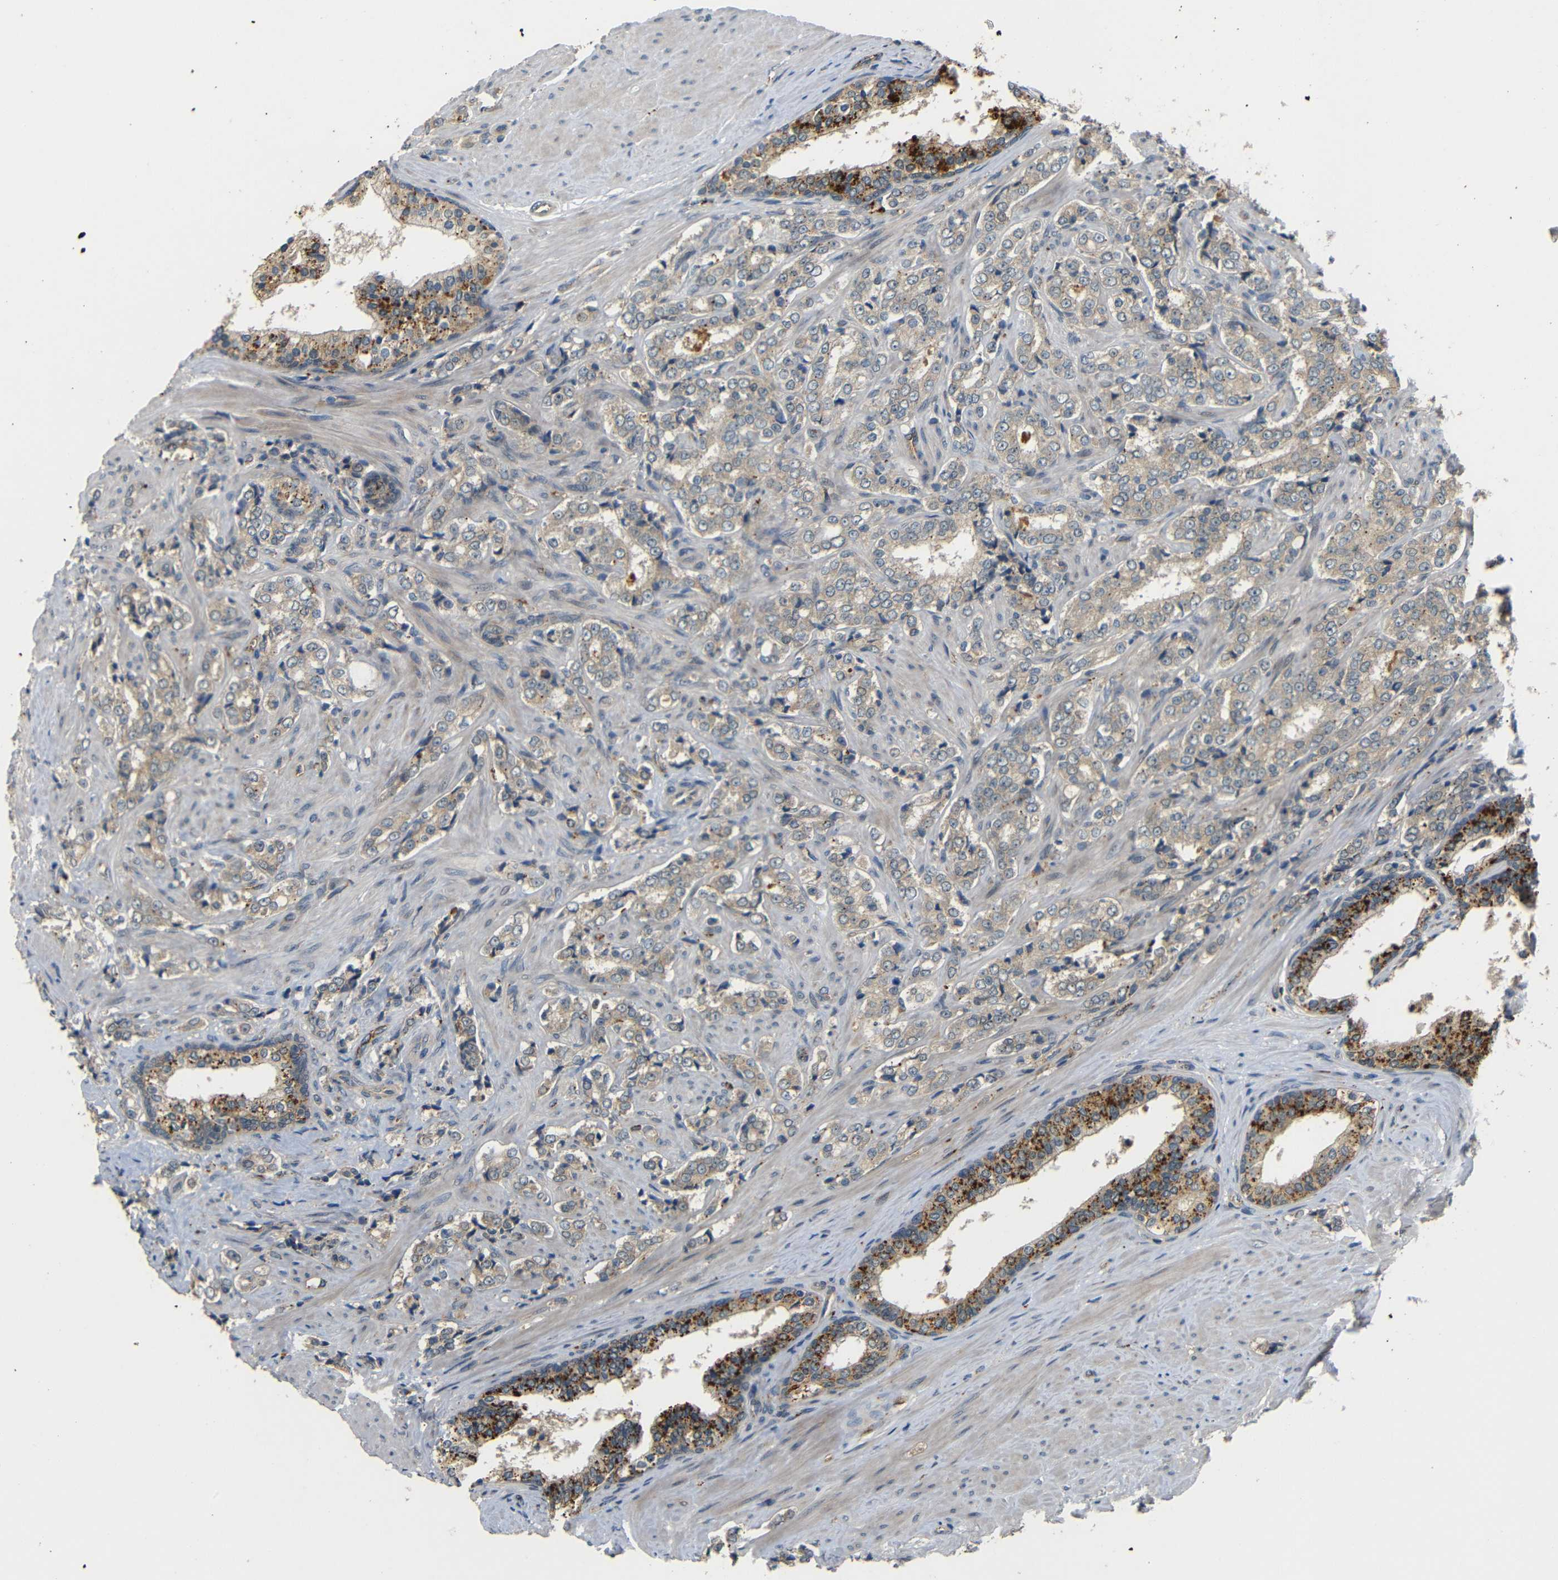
{"staining": {"intensity": "weak", "quantity": ">75%", "location": "cytoplasmic/membranous"}, "tissue": "prostate cancer", "cell_type": "Tumor cells", "image_type": "cancer", "snomed": [{"axis": "morphology", "description": "Adenocarcinoma, Low grade"}, {"axis": "topography", "description": "Prostate"}], "caption": "Low-grade adenocarcinoma (prostate) stained with IHC exhibits weak cytoplasmic/membranous positivity in about >75% of tumor cells.", "gene": "ATP7A", "patient": {"sex": "male", "age": 60}}